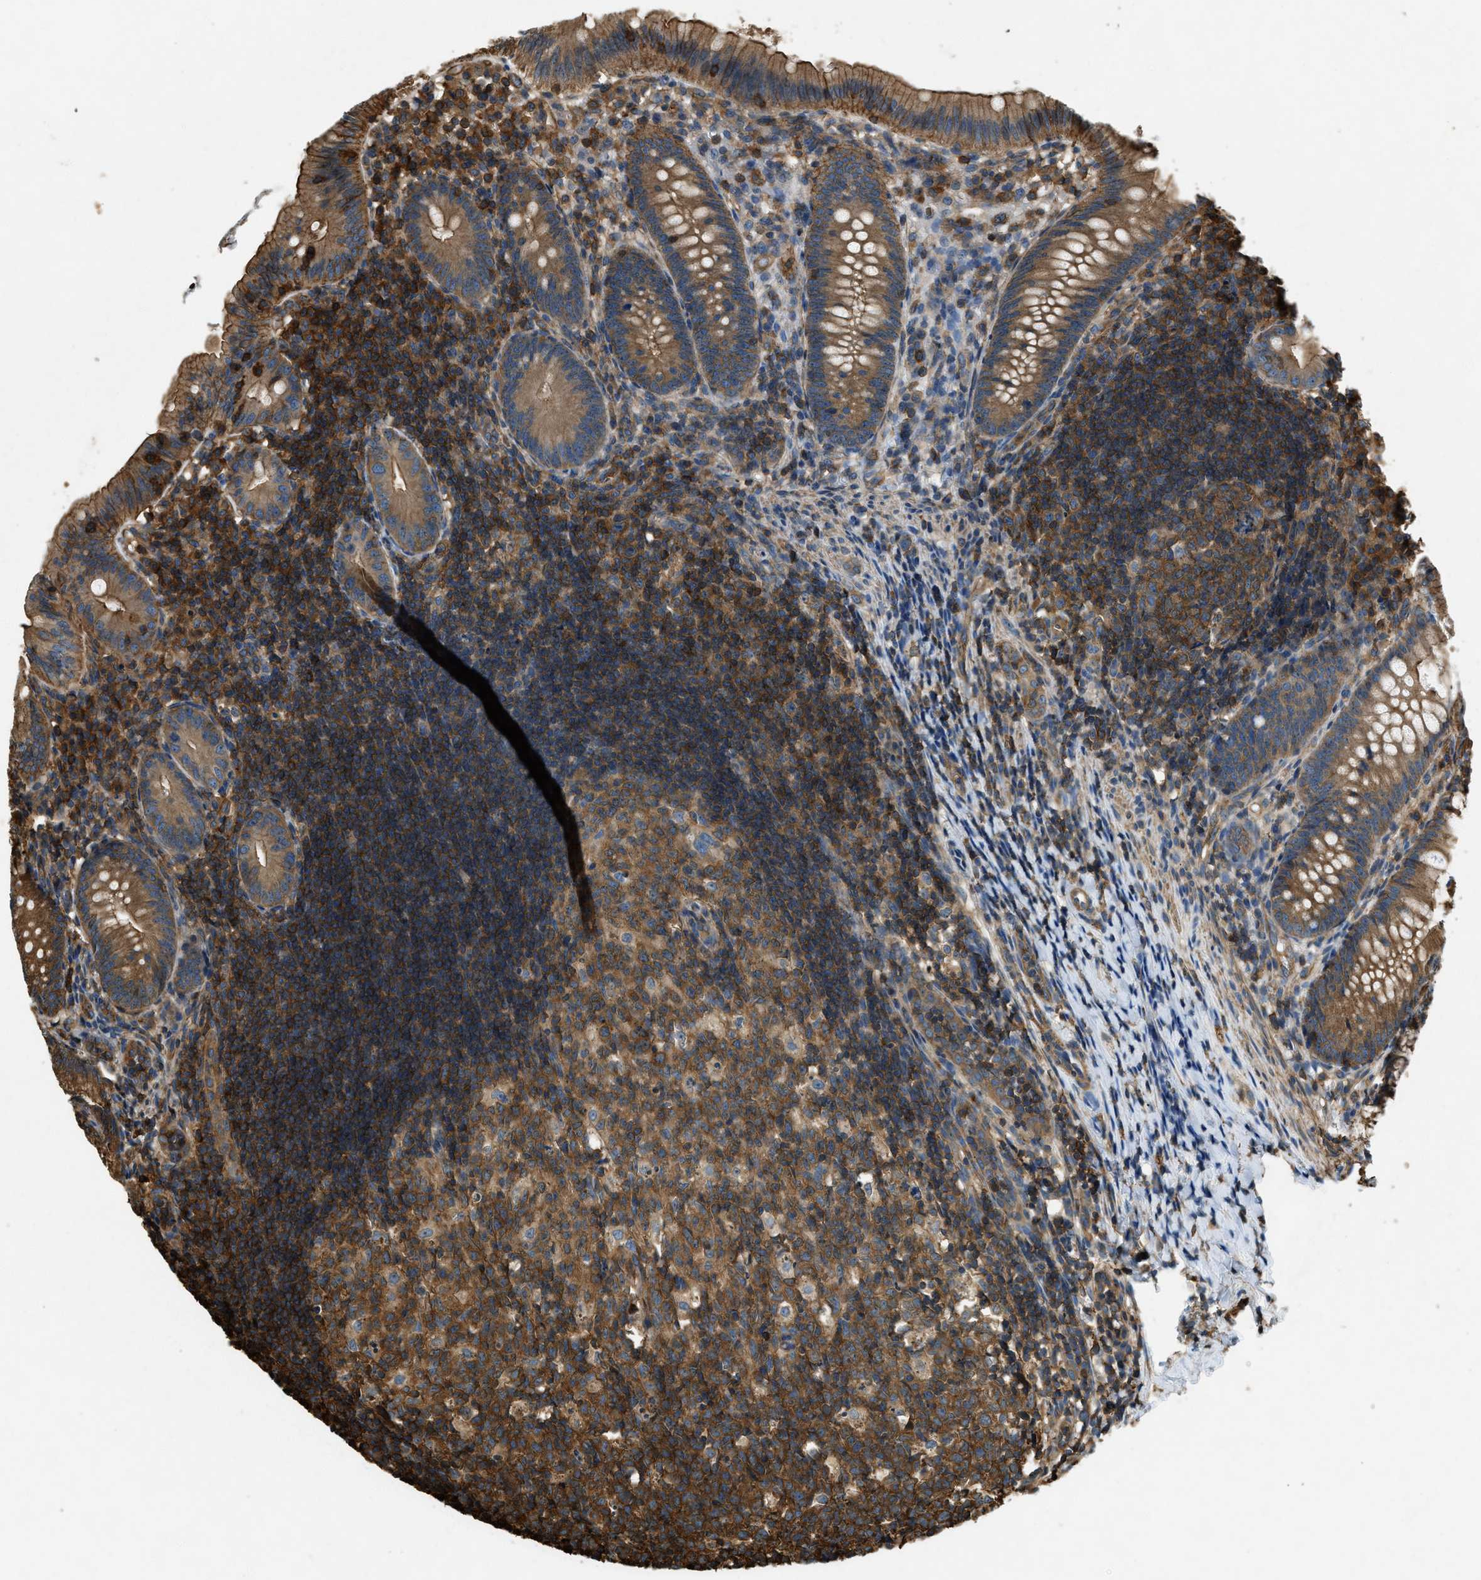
{"staining": {"intensity": "moderate", "quantity": ">75%", "location": "cytoplasmic/membranous"}, "tissue": "appendix", "cell_type": "Glandular cells", "image_type": "normal", "snomed": [{"axis": "morphology", "description": "Normal tissue, NOS"}, {"axis": "topography", "description": "Appendix"}], "caption": "Protein analysis of benign appendix exhibits moderate cytoplasmic/membranous expression in approximately >75% of glandular cells. (IHC, brightfield microscopy, high magnification).", "gene": "YARS1", "patient": {"sex": "male", "age": 1}}